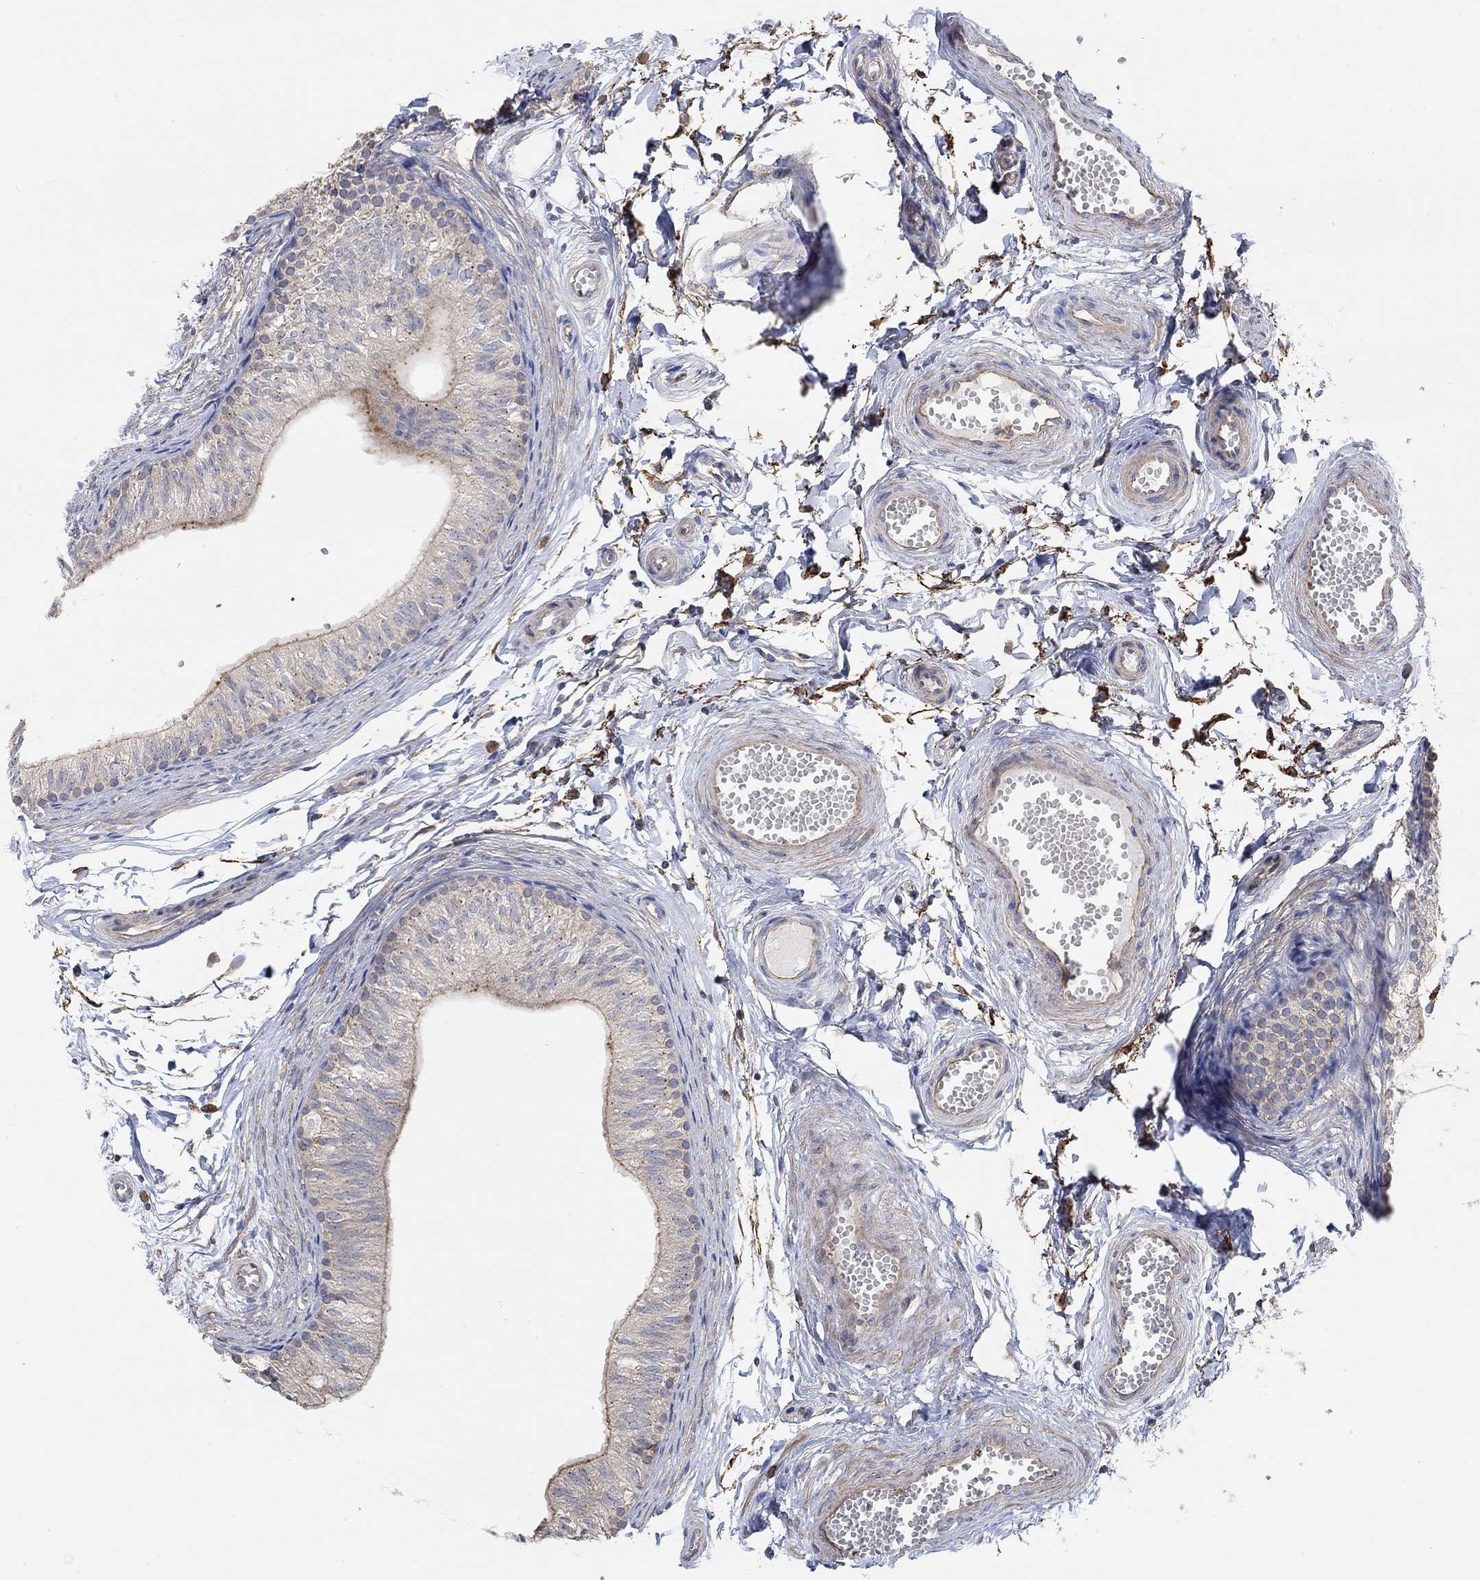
{"staining": {"intensity": "weak", "quantity": "25%-75%", "location": "cytoplasmic/membranous"}, "tissue": "epididymis", "cell_type": "Glandular cells", "image_type": "normal", "snomed": [{"axis": "morphology", "description": "Normal tissue, NOS"}, {"axis": "topography", "description": "Epididymis"}], "caption": "Immunohistochemical staining of benign epididymis demonstrates low levels of weak cytoplasmic/membranous staining in approximately 25%-75% of glandular cells.", "gene": "SYT16", "patient": {"sex": "male", "age": 22}}